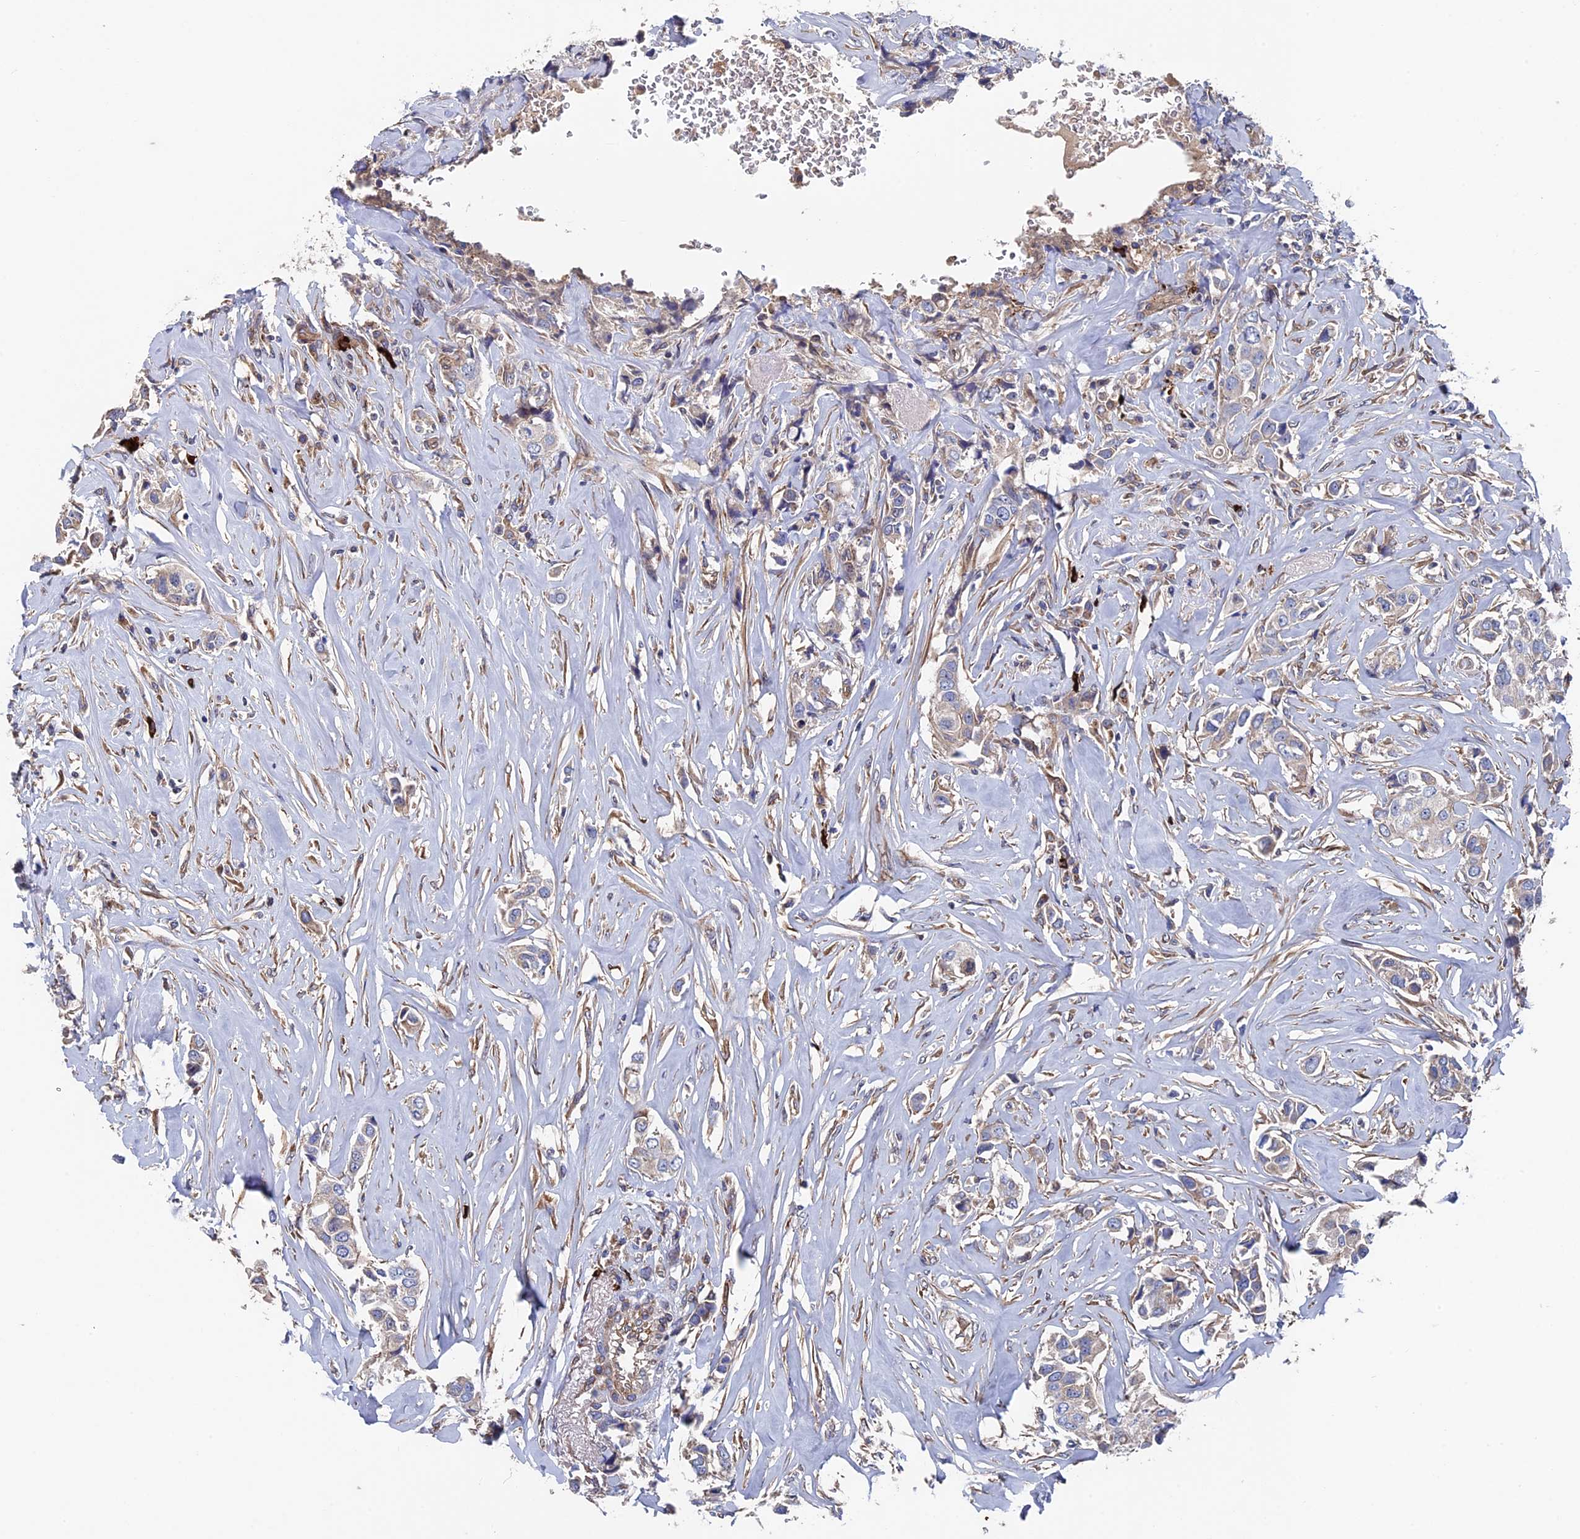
{"staining": {"intensity": "weak", "quantity": "<25%", "location": "cytoplasmic/membranous"}, "tissue": "breast cancer", "cell_type": "Tumor cells", "image_type": "cancer", "snomed": [{"axis": "morphology", "description": "Duct carcinoma"}, {"axis": "topography", "description": "Breast"}], "caption": "DAB (3,3'-diaminobenzidine) immunohistochemical staining of human breast cancer (intraductal carcinoma) shows no significant staining in tumor cells. Nuclei are stained in blue.", "gene": "RPUSD1", "patient": {"sex": "female", "age": 80}}